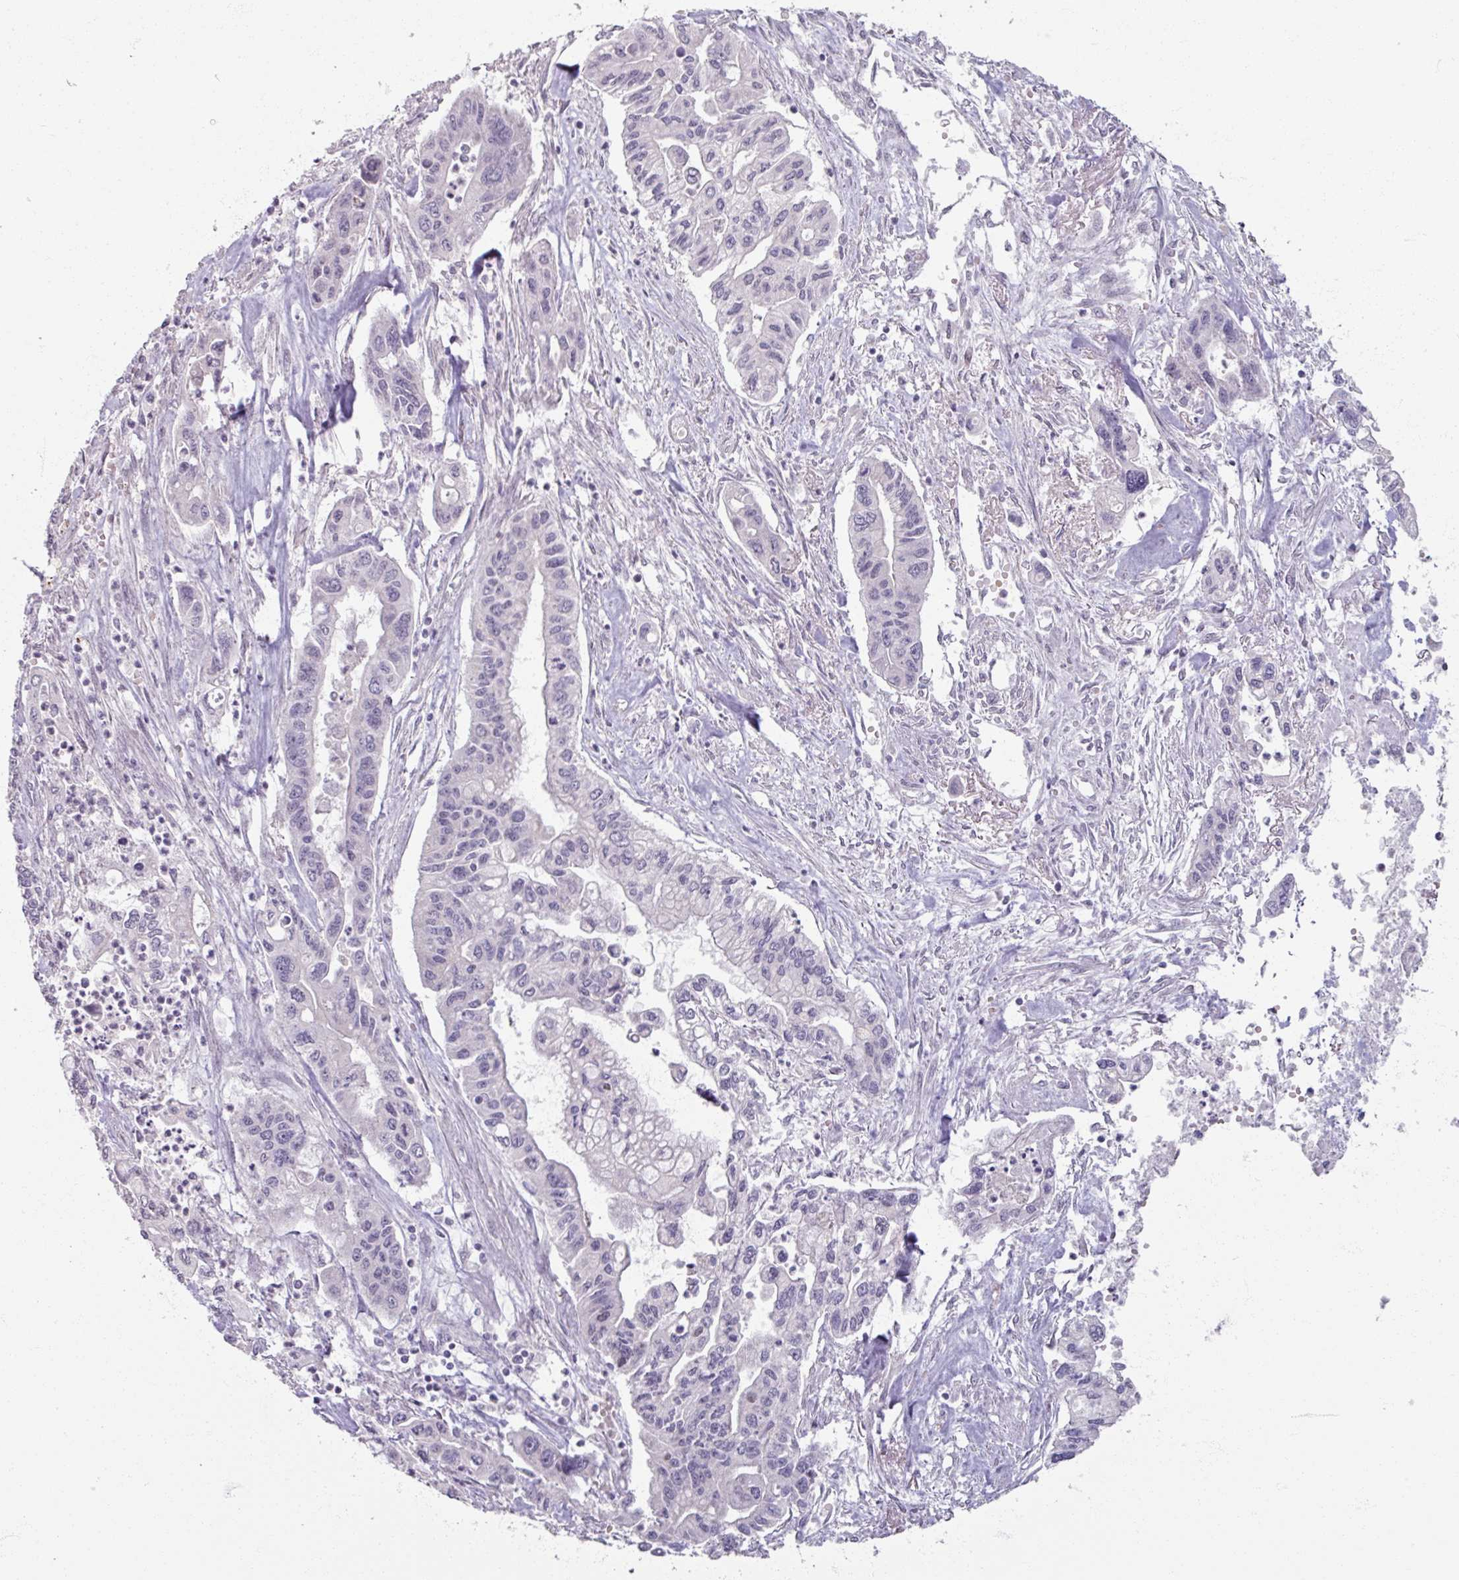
{"staining": {"intensity": "negative", "quantity": "none", "location": "none"}, "tissue": "pancreatic cancer", "cell_type": "Tumor cells", "image_type": "cancer", "snomed": [{"axis": "morphology", "description": "Adenocarcinoma, NOS"}, {"axis": "topography", "description": "Pancreas"}], "caption": "Immunohistochemistry (IHC) histopathology image of pancreatic adenocarcinoma stained for a protein (brown), which shows no expression in tumor cells.", "gene": "SOX11", "patient": {"sex": "male", "age": 62}}